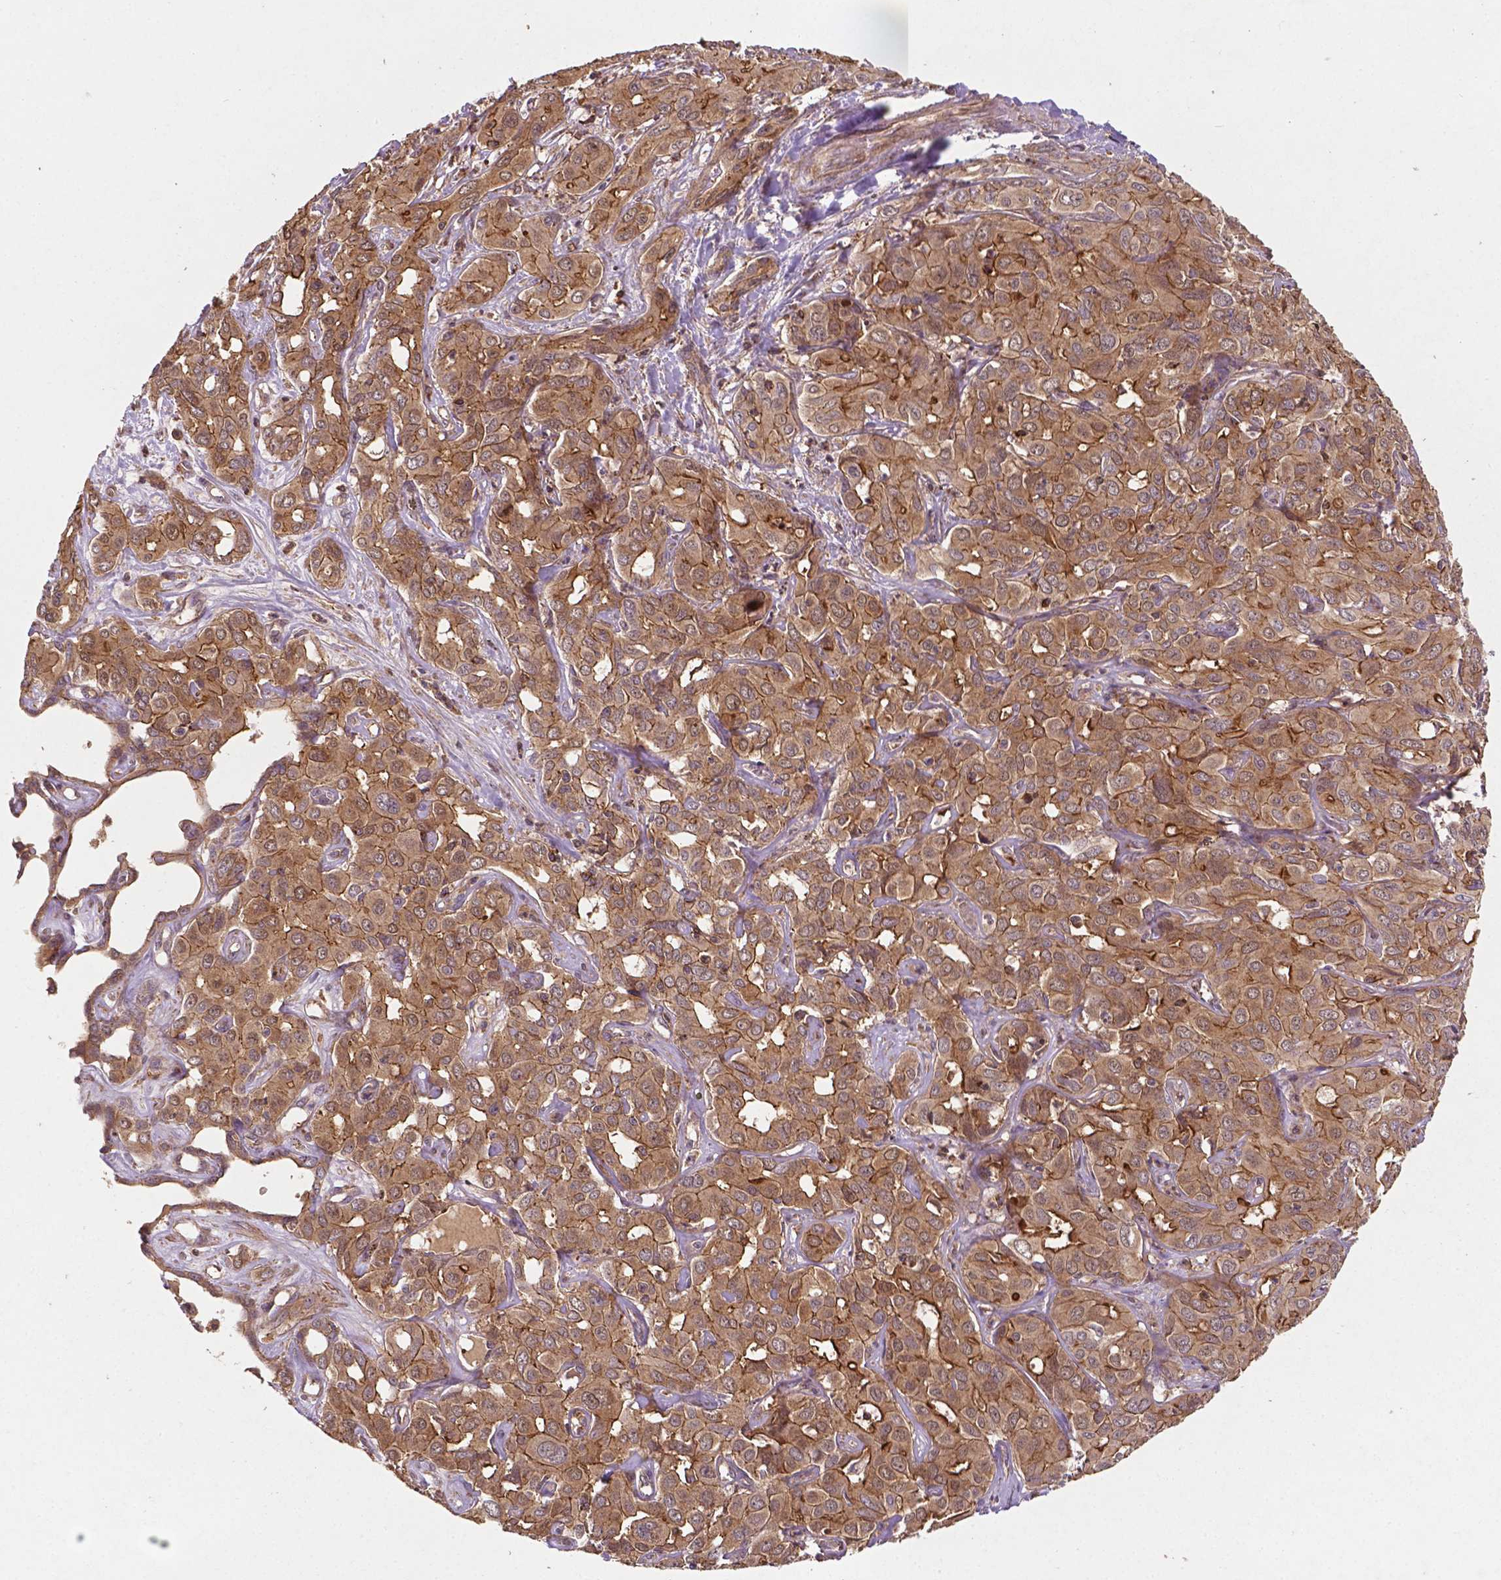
{"staining": {"intensity": "moderate", "quantity": ">75%", "location": "cytoplasmic/membranous"}, "tissue": "liver cancer", "cell_type": "Tumor cells", "image_type": "cancer", "snomed": [{"axis": "morphology", "description": "Cholangiocarcinoma"}, {"axis": "topography", "description": "Liver"}], "caption": "Protein analysis of cholangiocarcinoma (liver) tissue reveals moderate cytoplasmic/membranous staining in approximately >75% of tumor cells. (Brightfield microscopy of DAB IHC at high magnification).", "gene": "ZMYND19", "patient": {"sex": "female", "age": 60}}